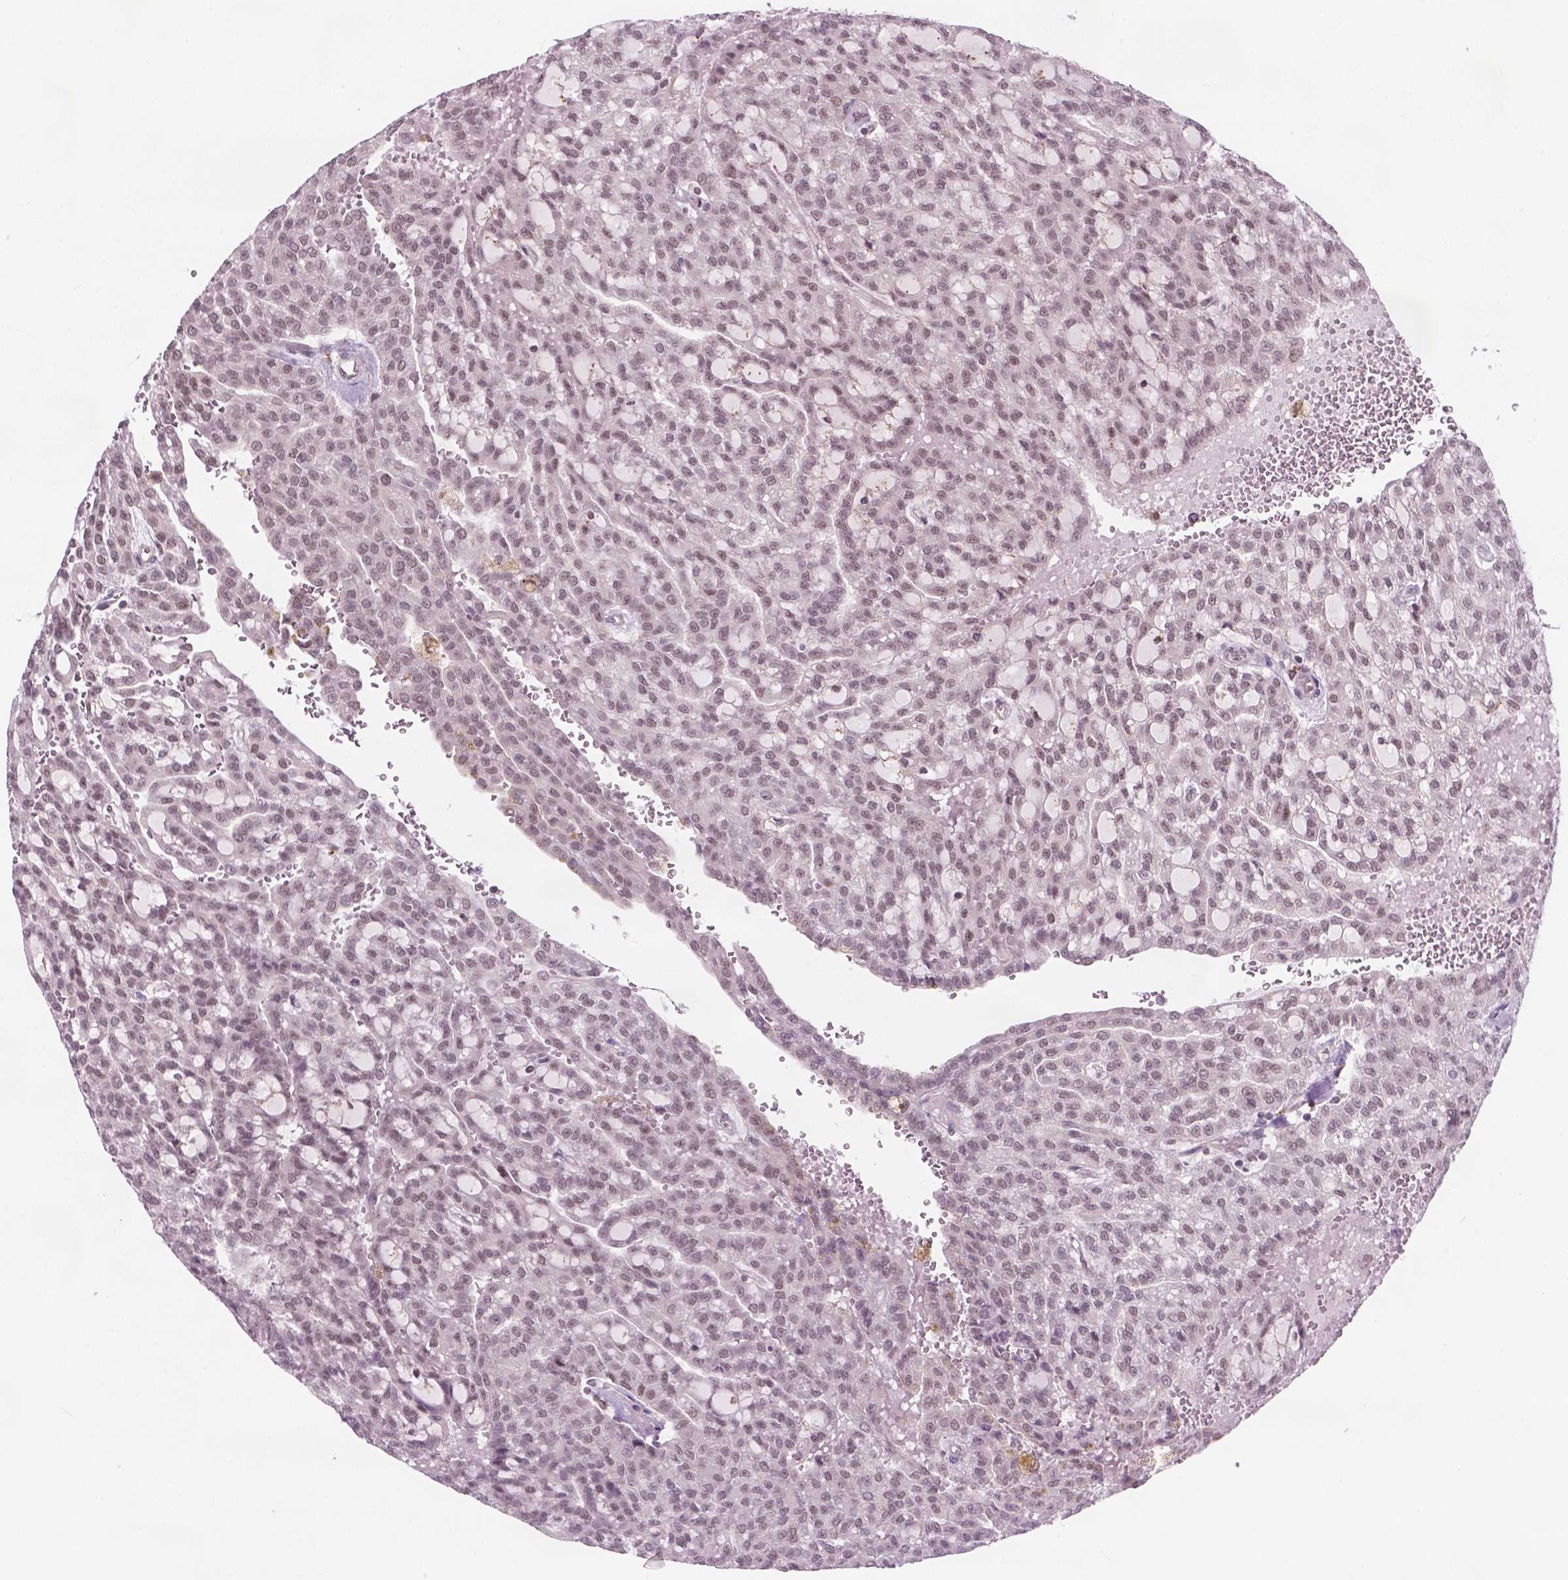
{"staining": {"intensity": "weak", "quantity": ">75%", "location": "nuclear"}, "tissue": "renal cancer", "cell_type": "Tumor cells", "image_type": "cancer", "snomed": [{"axis": "morphology", "description": "Adenocarcinoma, NOS"}, {"axis": "topography", "description": "Kidney"}], "caption": "Immunohistochemical staining of renal cancer shows weak nuclear protein expression in approximately >75% of tumor cells. (Brightfield microscopy of DAB IHC at high magnification).", "gene": "PHAX", "patient": {"sex": "male", "age": 63}}